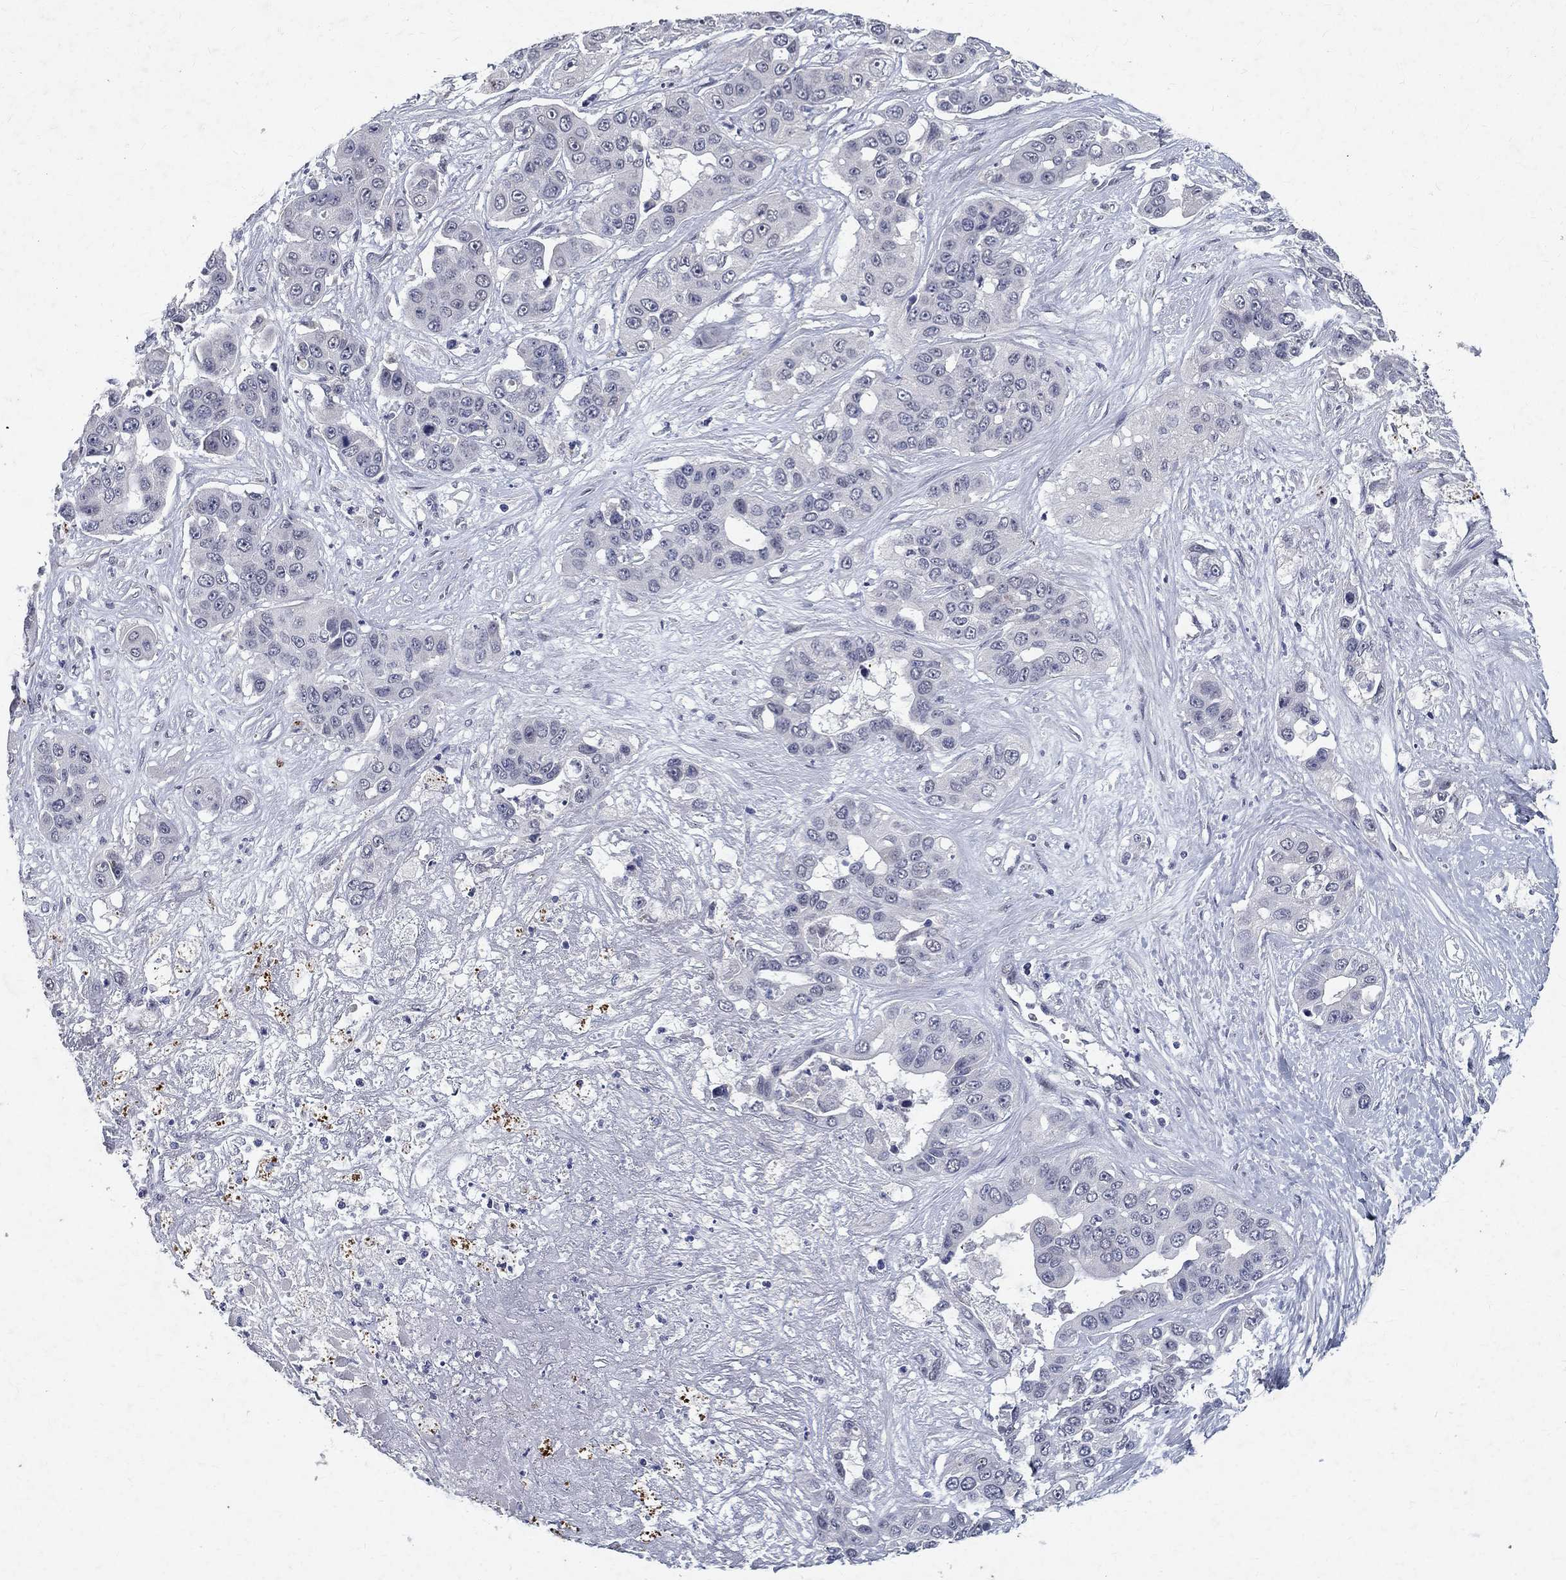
{"staining": {"intensity": "negative", "quantity": "none", "location": "none"}, "tissue": "liver cancer", "cell_type": "Tumor cells", "image_type": "cancer", "snomed": [{"axis": "morphology", "description": "Cholangiocarcinoma"}, {"axis": "topography", "description": "Liver"}], "caption": "This photomicrograph is of liver cholangiocarcinoma stained with immunohistochemistry to label a protein in brown with the nuclei are counter-stained blue. There is no staining in tumor cells.", "gene": "RBFOX1", "patient": {"sex": "female", "age": 52}}